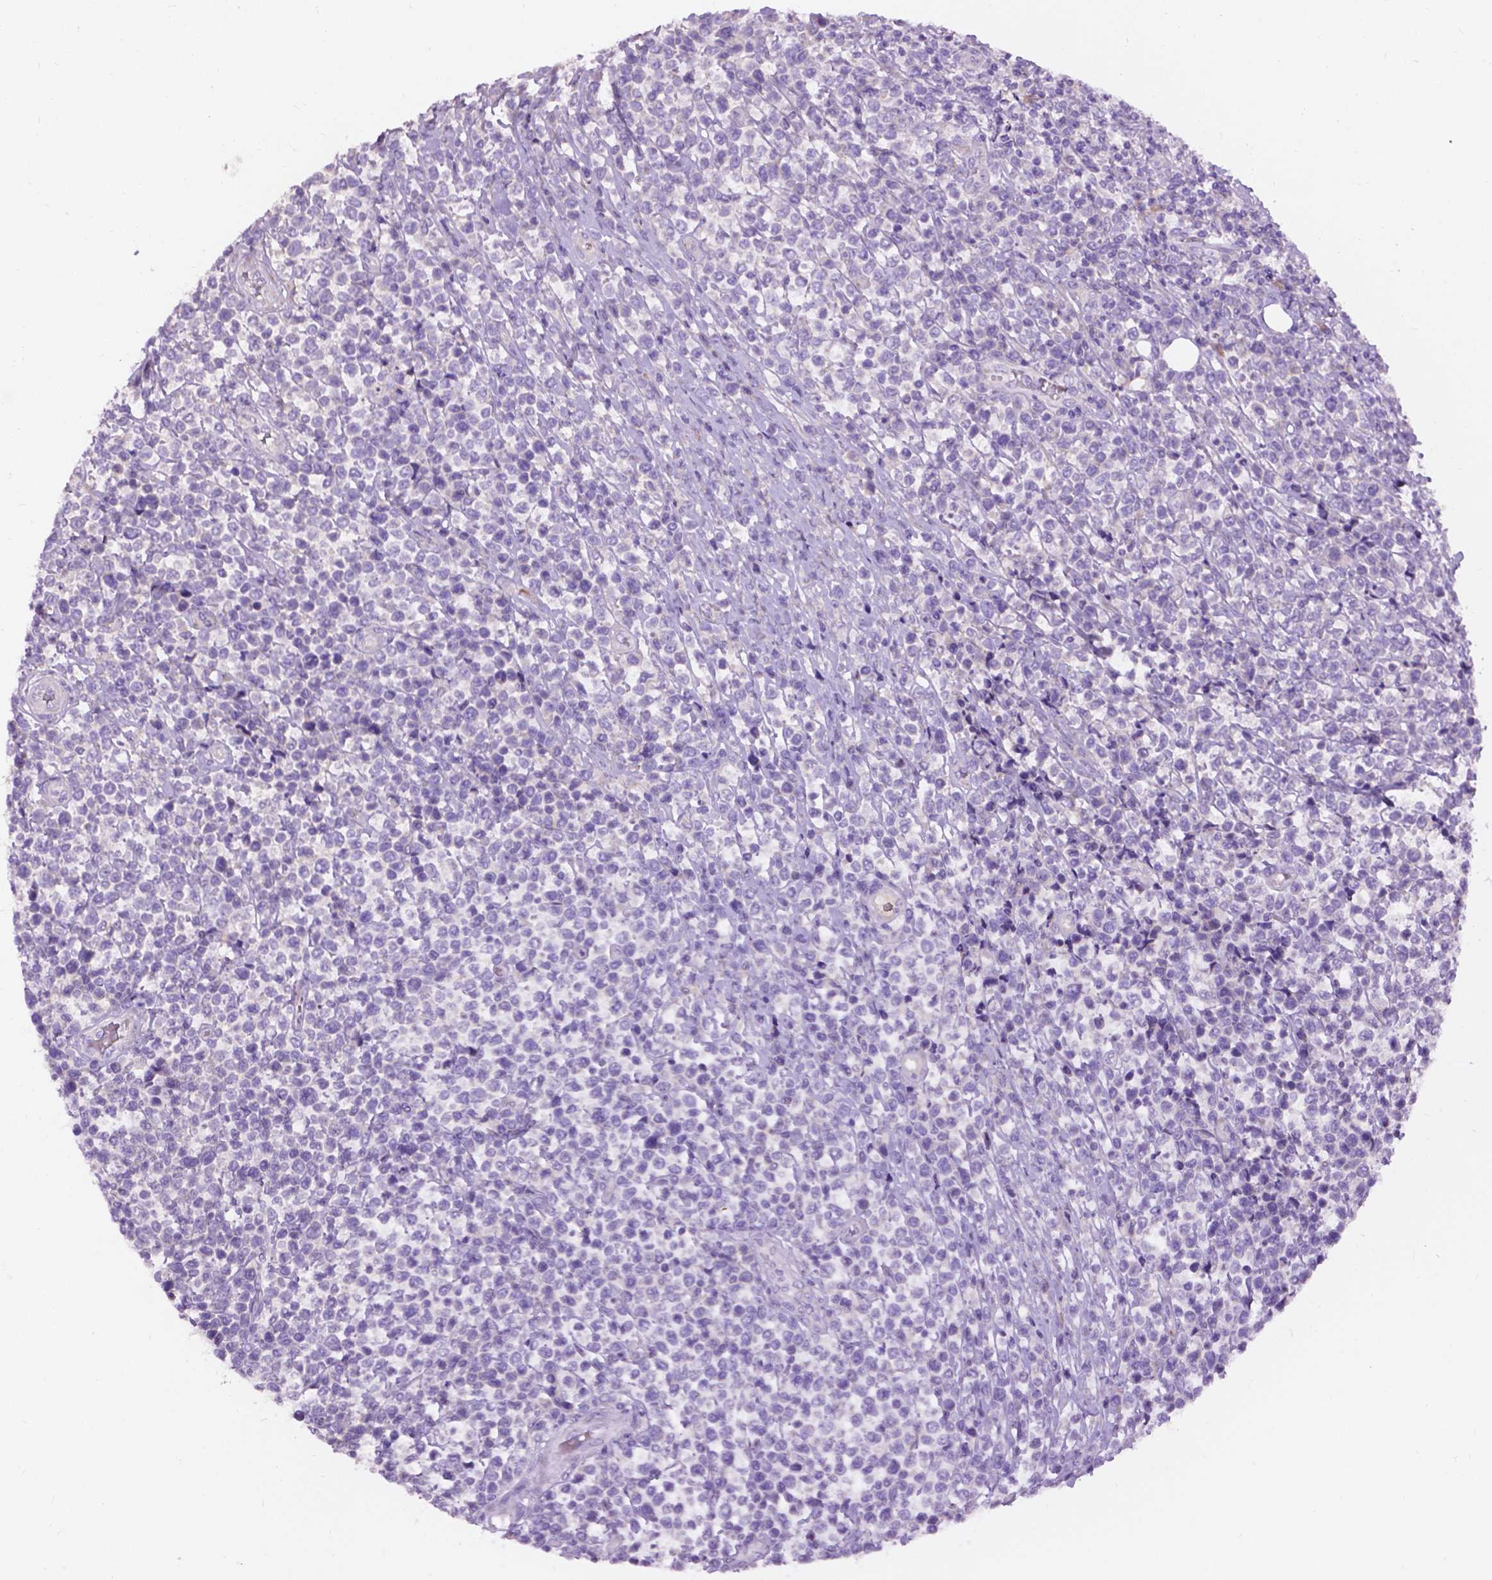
{"staining": {"intensity": "negative", "quantity": "none", "location": "none"}, "tissue": "lymphoma", "cell_type": "Tumor cells", "image_type": "cancer", "snomed": [{"axis": "morphology", "description": "Malignant lymphoma, non-Hodgkin's type, High grade"}, {"axis": "topography", "description": "Soft tissue"}], "caption": "Immunohistochemistry (IHC) histopathology image of neoplastic tissue: human lymphoma stained with DAB (3,3'-diaminobenzidine) reveals no significant protein positivity in tumor cells.", "gene": "NOXO1", "patient": {"sex": "female", "age": 56}}